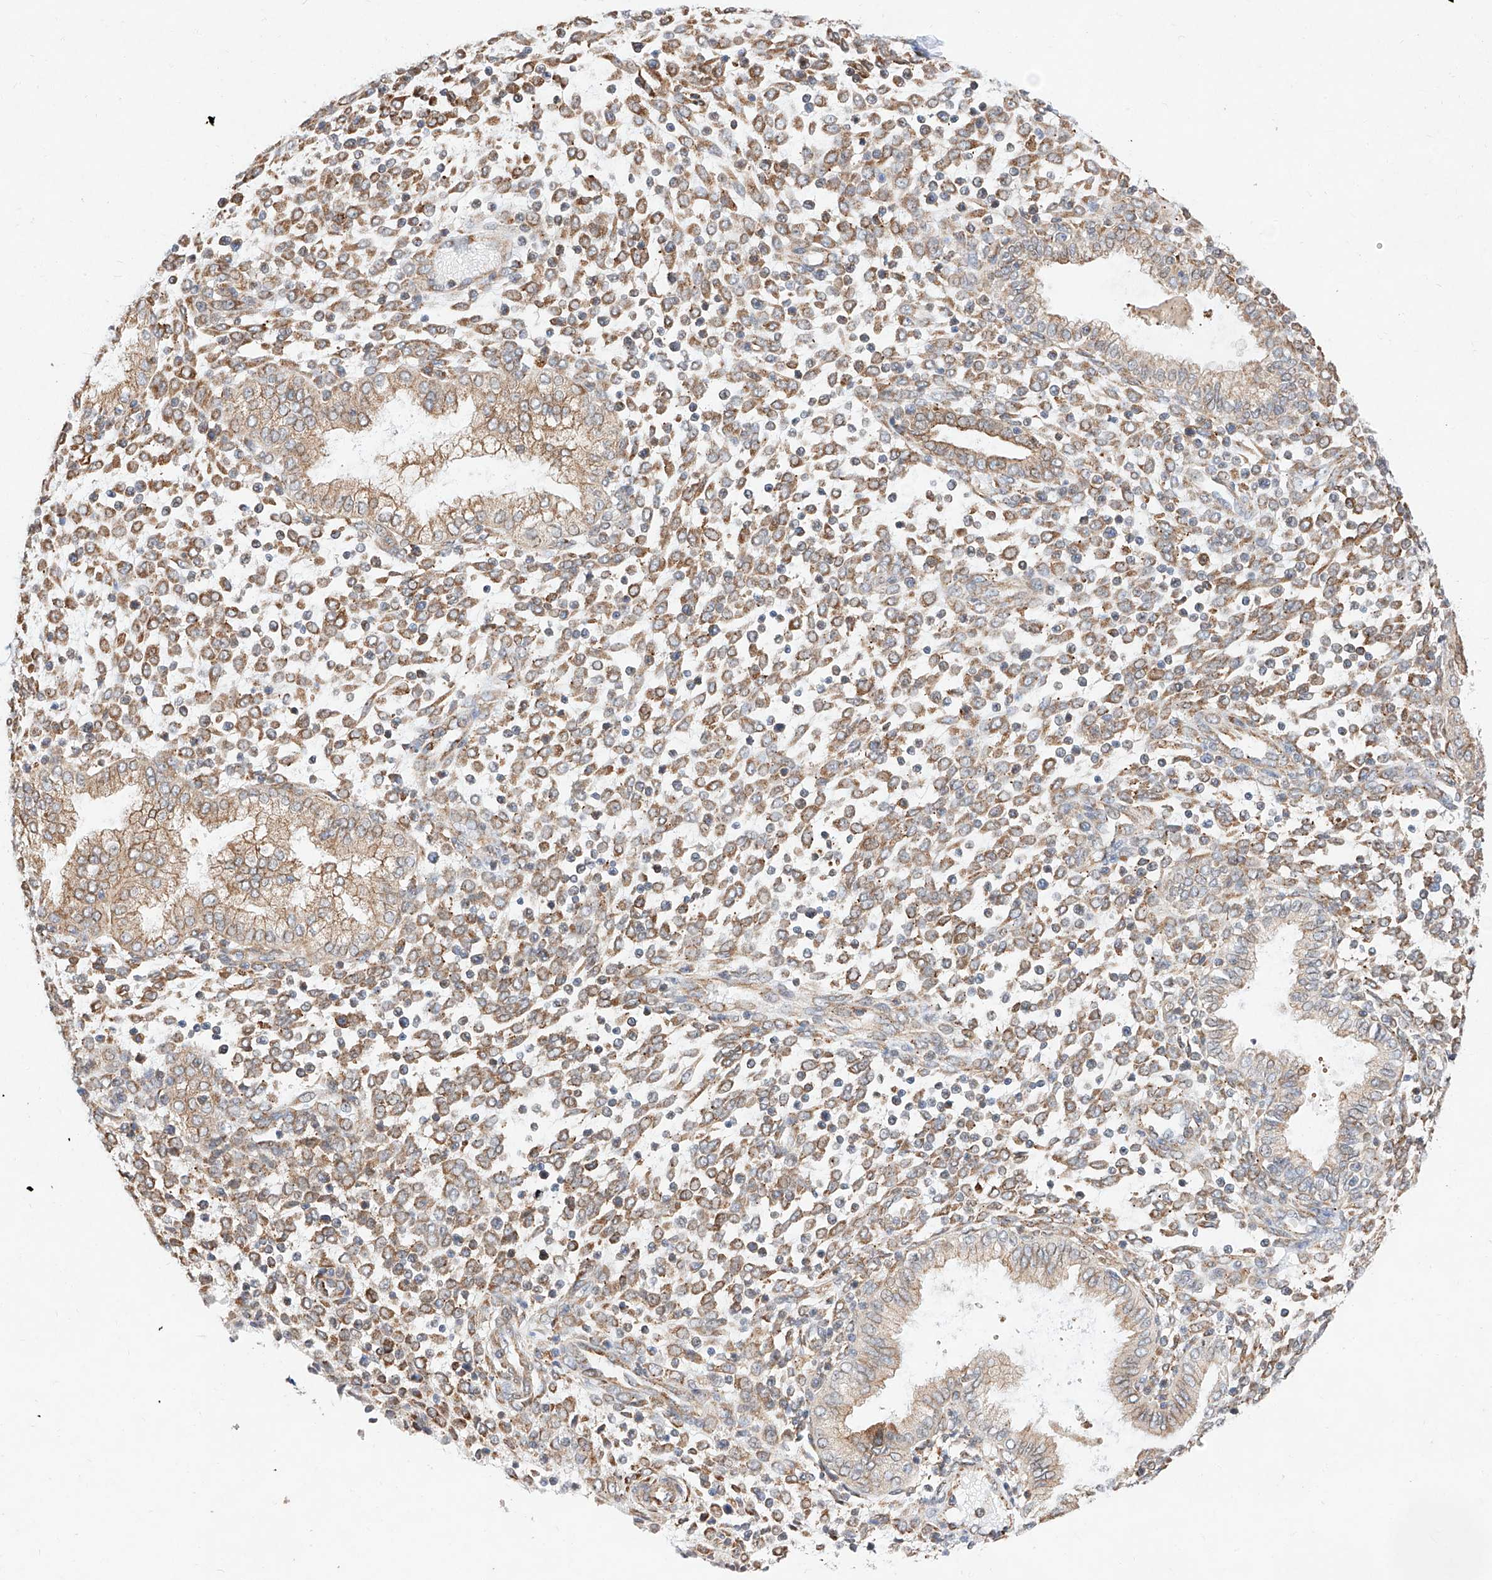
{"staining": {"intensity": "moderate", "quantity": "25%-75%", "location": "cytoplasmic/membranous"}, "tissue": "endometrium", "cell_type": "Cells in endometrial stroma", "image_type": "normal", "snomed": [{"axis": "morphology", "description": "Normal tissue, NOS"}, {"axis": "topography", "description": "Endometrium"}], "caption": "Endometrium stained with a brown dye exhibits moderate cytoplasmic/membranous positive expression in approximately 25%-75% of cells in endometrial stroma.", "gene": "ATP9B", "patient": {"sex": "female", "age": 53}}